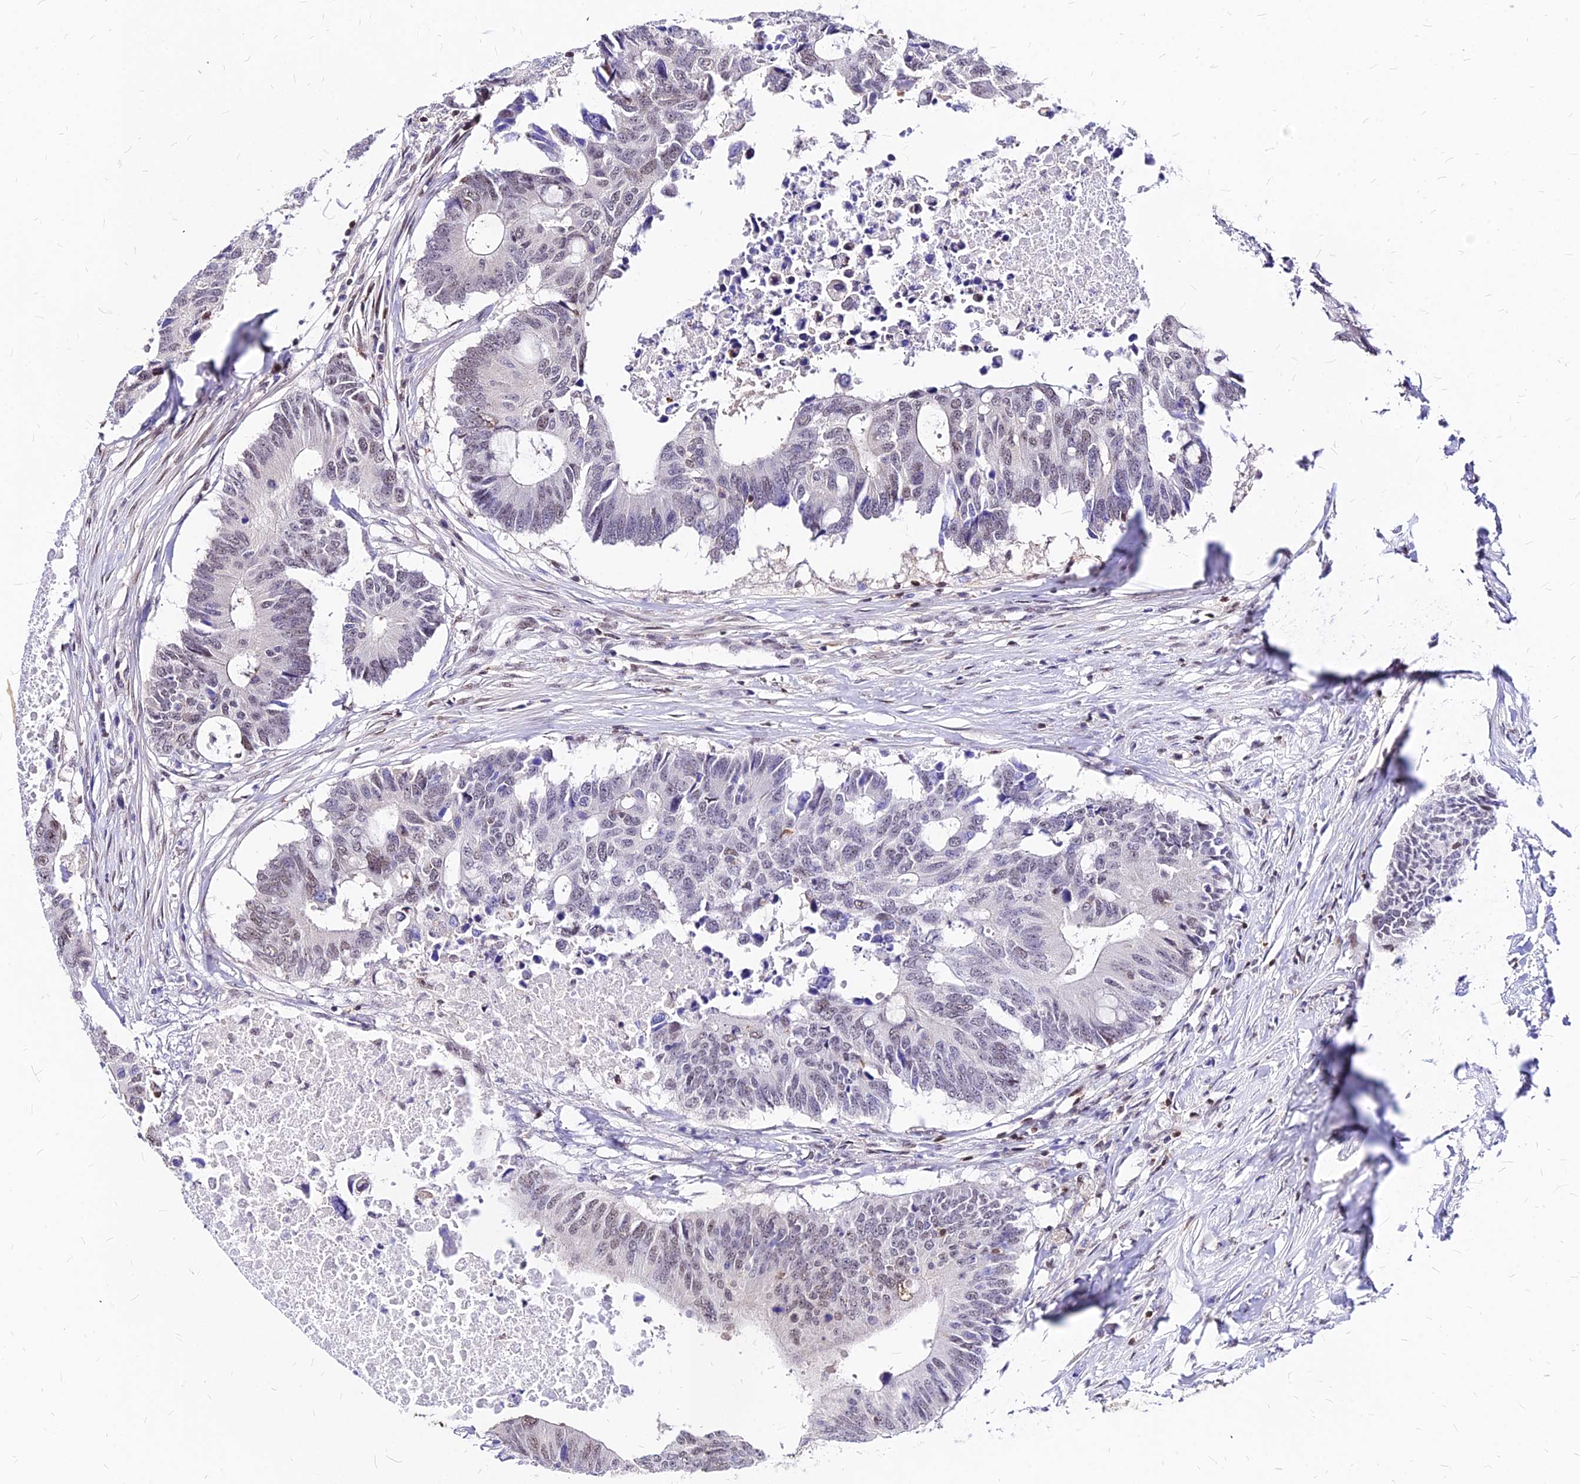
{"staining": {"intensity": "weak", "quantity": "<25%", "location": "nuclear"}, "tissue": "colorectal cancer", "cell_type": "Tumor cells", "image_type": "cancer", "snomed": [{"axis": "morphology", "description": "Adenocarcinoma, NOS"}, {"axis": "topography", "description": "Colon"}], "caption": "This is an immunohistochemistry micrograph of human adenocarcinoma (colorectal). There is no staining in tumor cells.", "gene": "PAXX", "patient": {"sex": "male", "age": 71}}